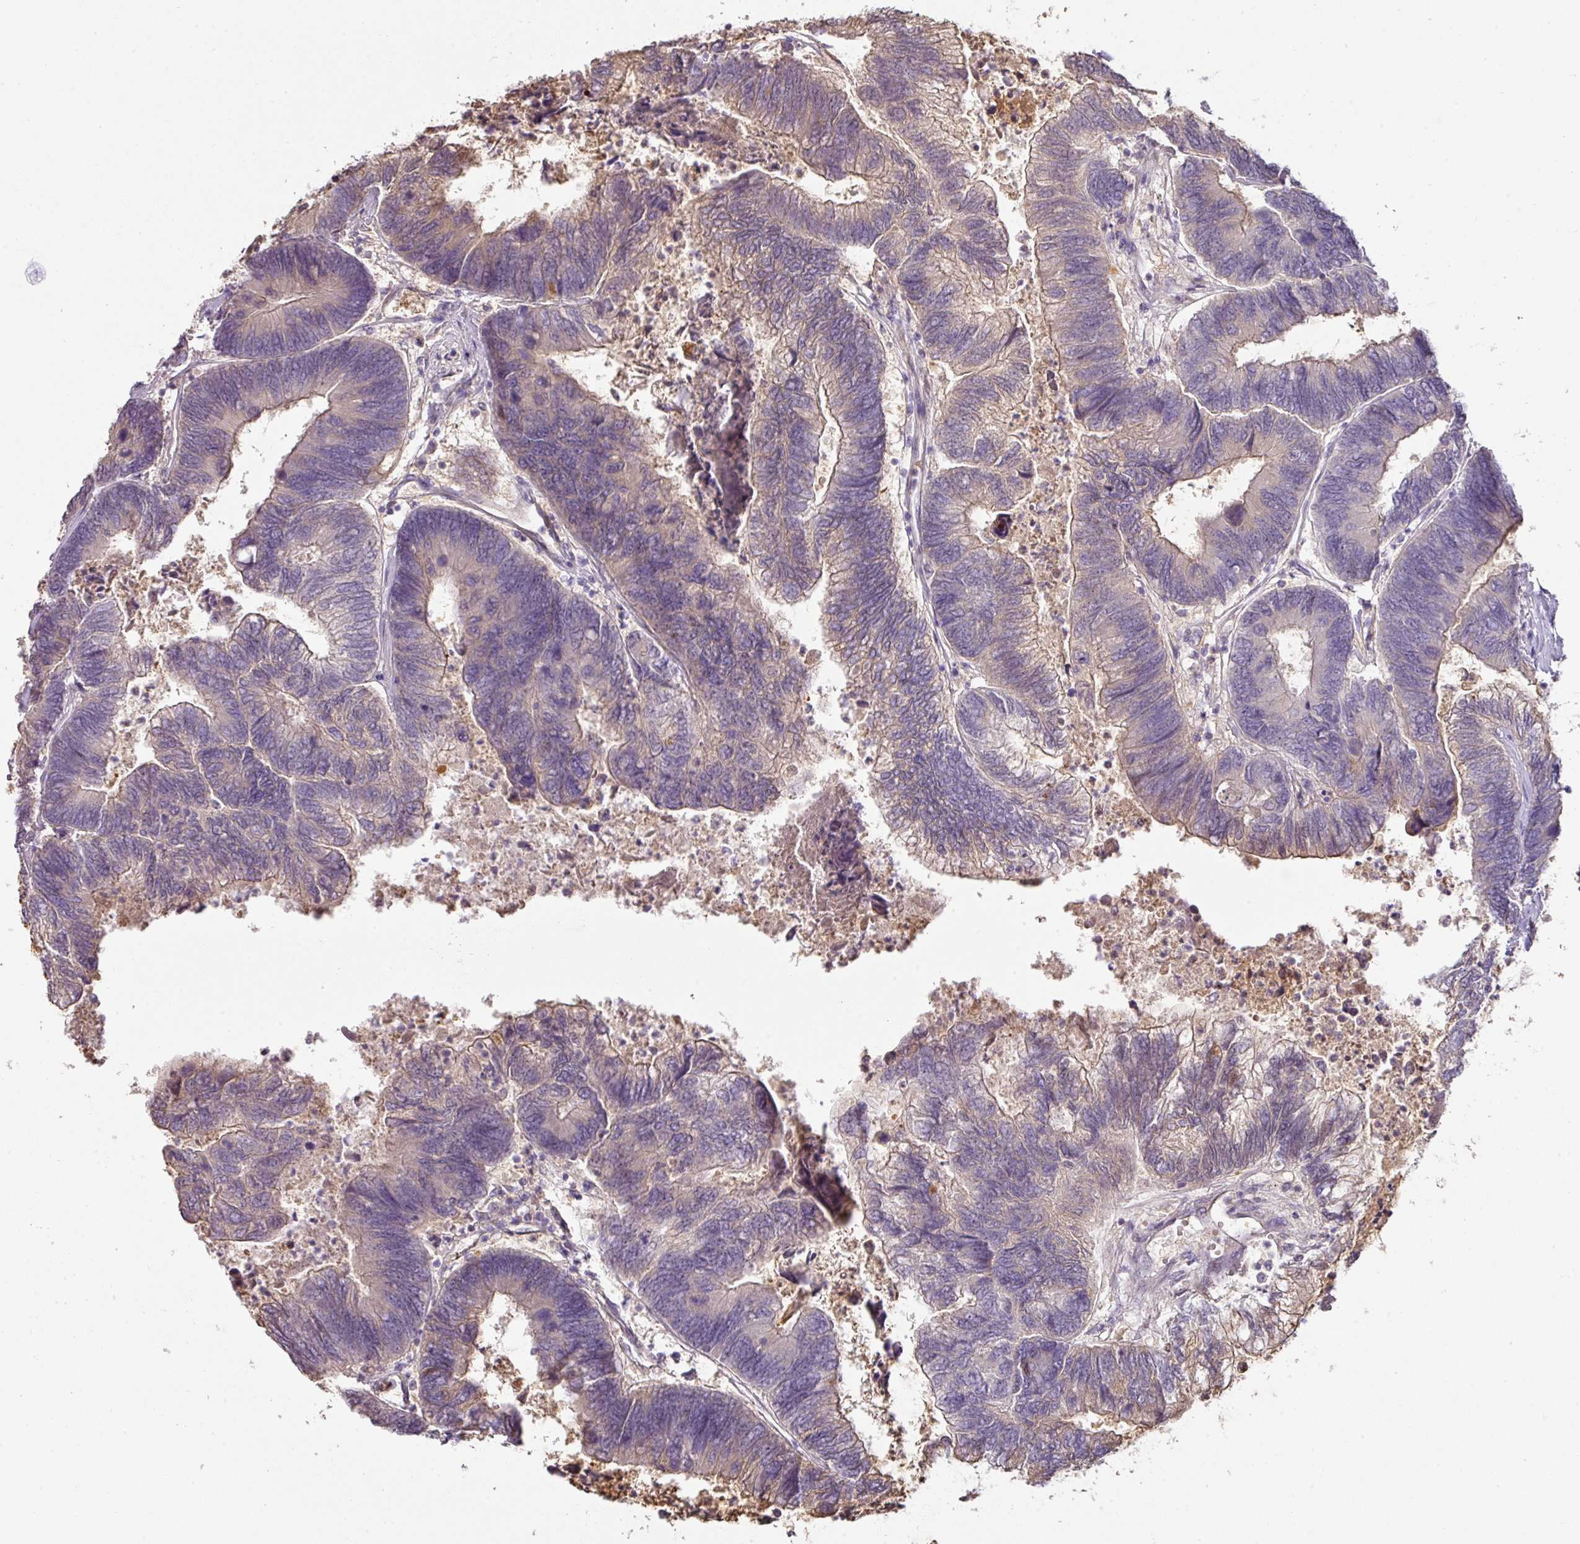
{"staining": {"intensity": "weak", "quantity": "<25%", "location": "cytoplasmic/membranous"}, "tissue": "colorectal cancer", "cell_type": "Tumor cells", "image_type": "cancer", "snomed": [{"axis": "morphology", "description": "Adenocarcinoma, NOS"}, {"axis": "topography", "description": "Colon"}], "caption": "Colorectal adenocarcinoma was stained to show a protein in brown. There is no significant expression in tumor cells.", "gene": "CCZ1", "patient": {"sex": "female", "age": 67}}